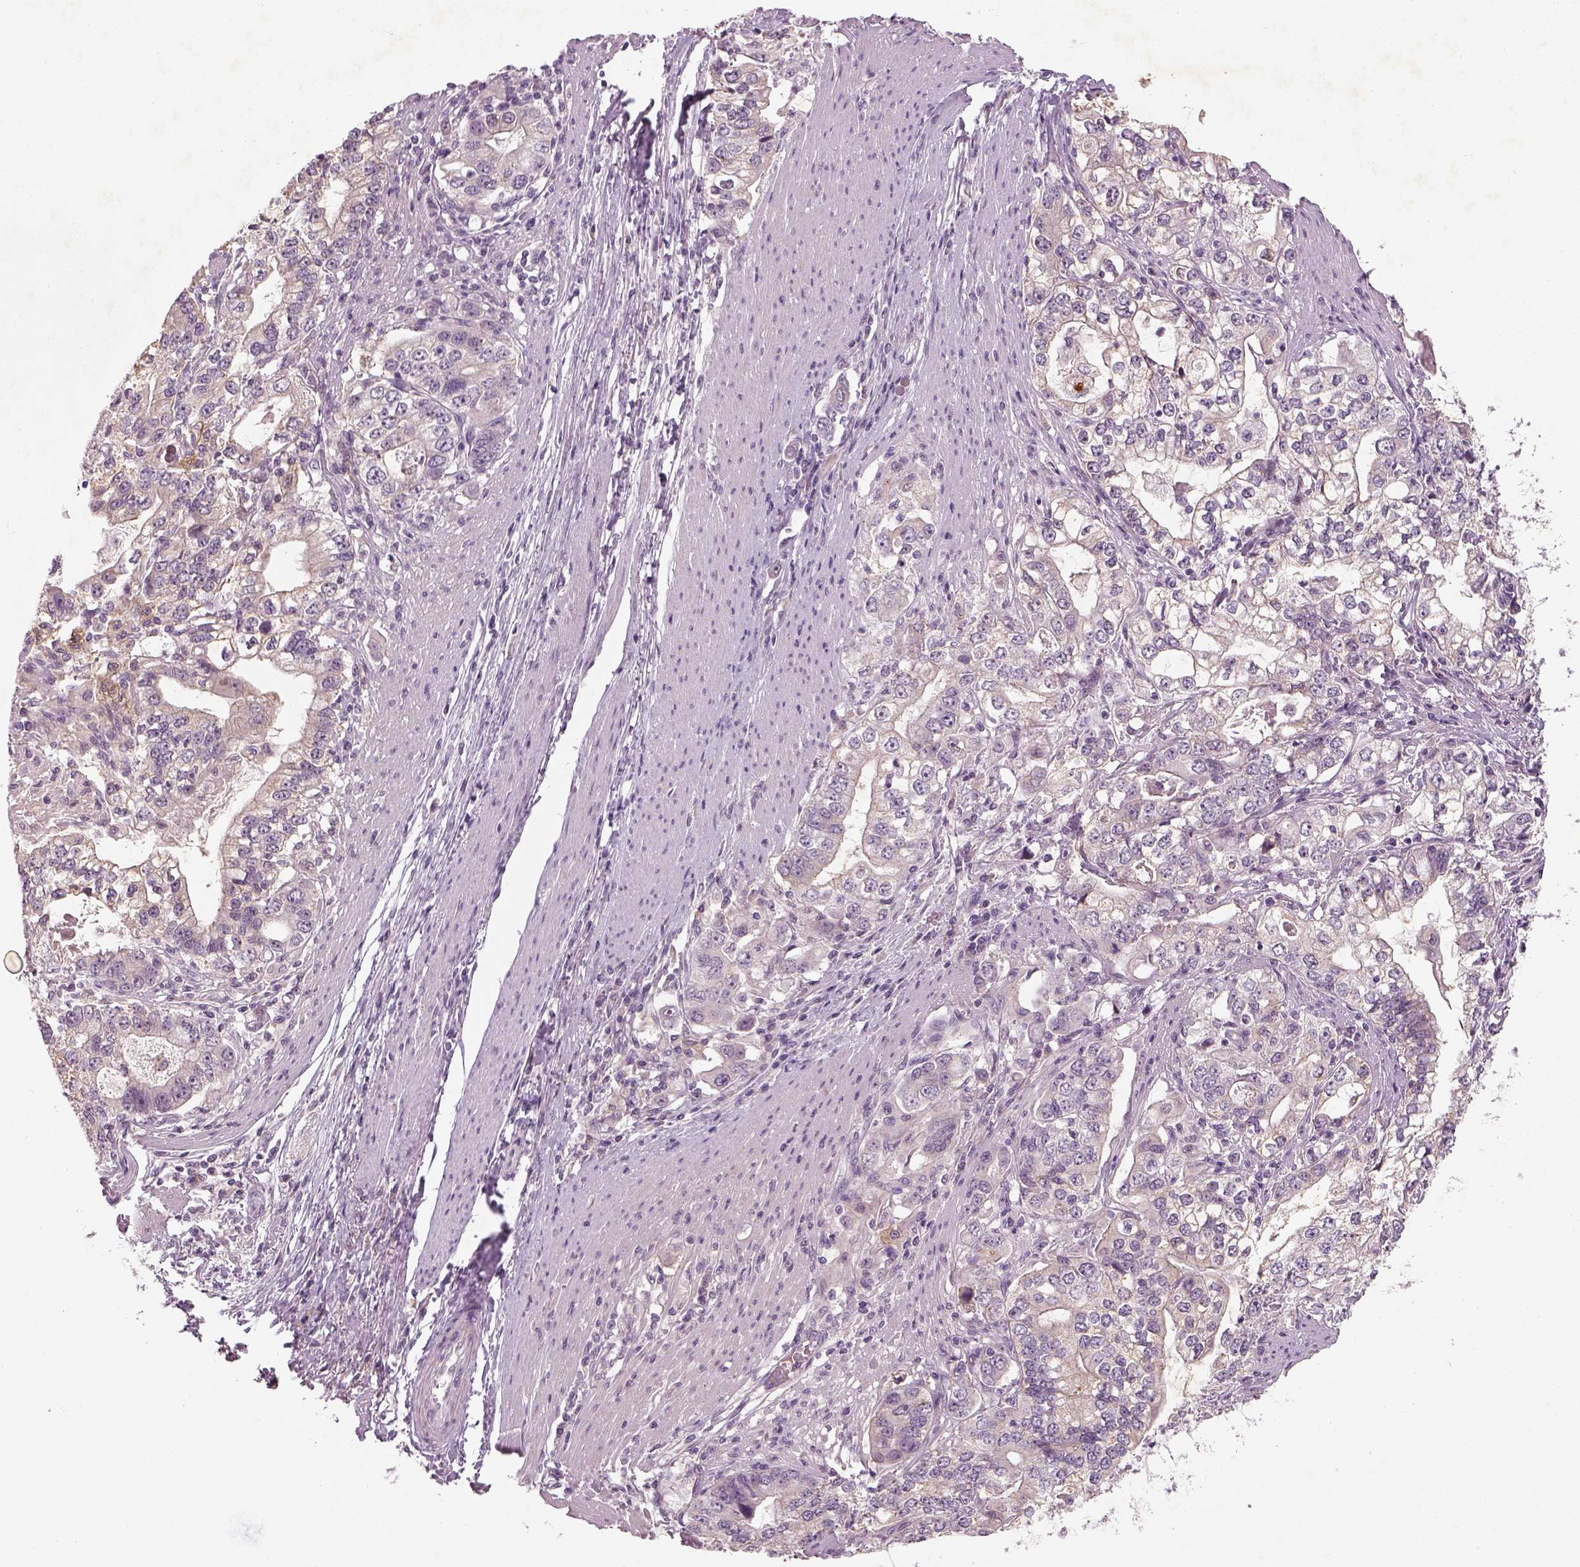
{"staining": {"intensity": "negative", "quantity": "none", "location": "none"}, "tissue": "stomach cancer", "cell_type": "Tumor cells", "image_type": "cancer", "snomed": [{"axis": "morphology", "description": "Adenocarcinoma, NOS"}, {"axis": "topography", "description": "Stomach, lower"}], "caption": "Tumor cells show no significant expression in stomach adenocarcinoma. (DAB (3,3'-diaminobenzidine) immunohistochemistry visualized using brightfield microscopy, high magnification).", "gene": "GDNF", "patient": {"sex": "female", "age": 72}}